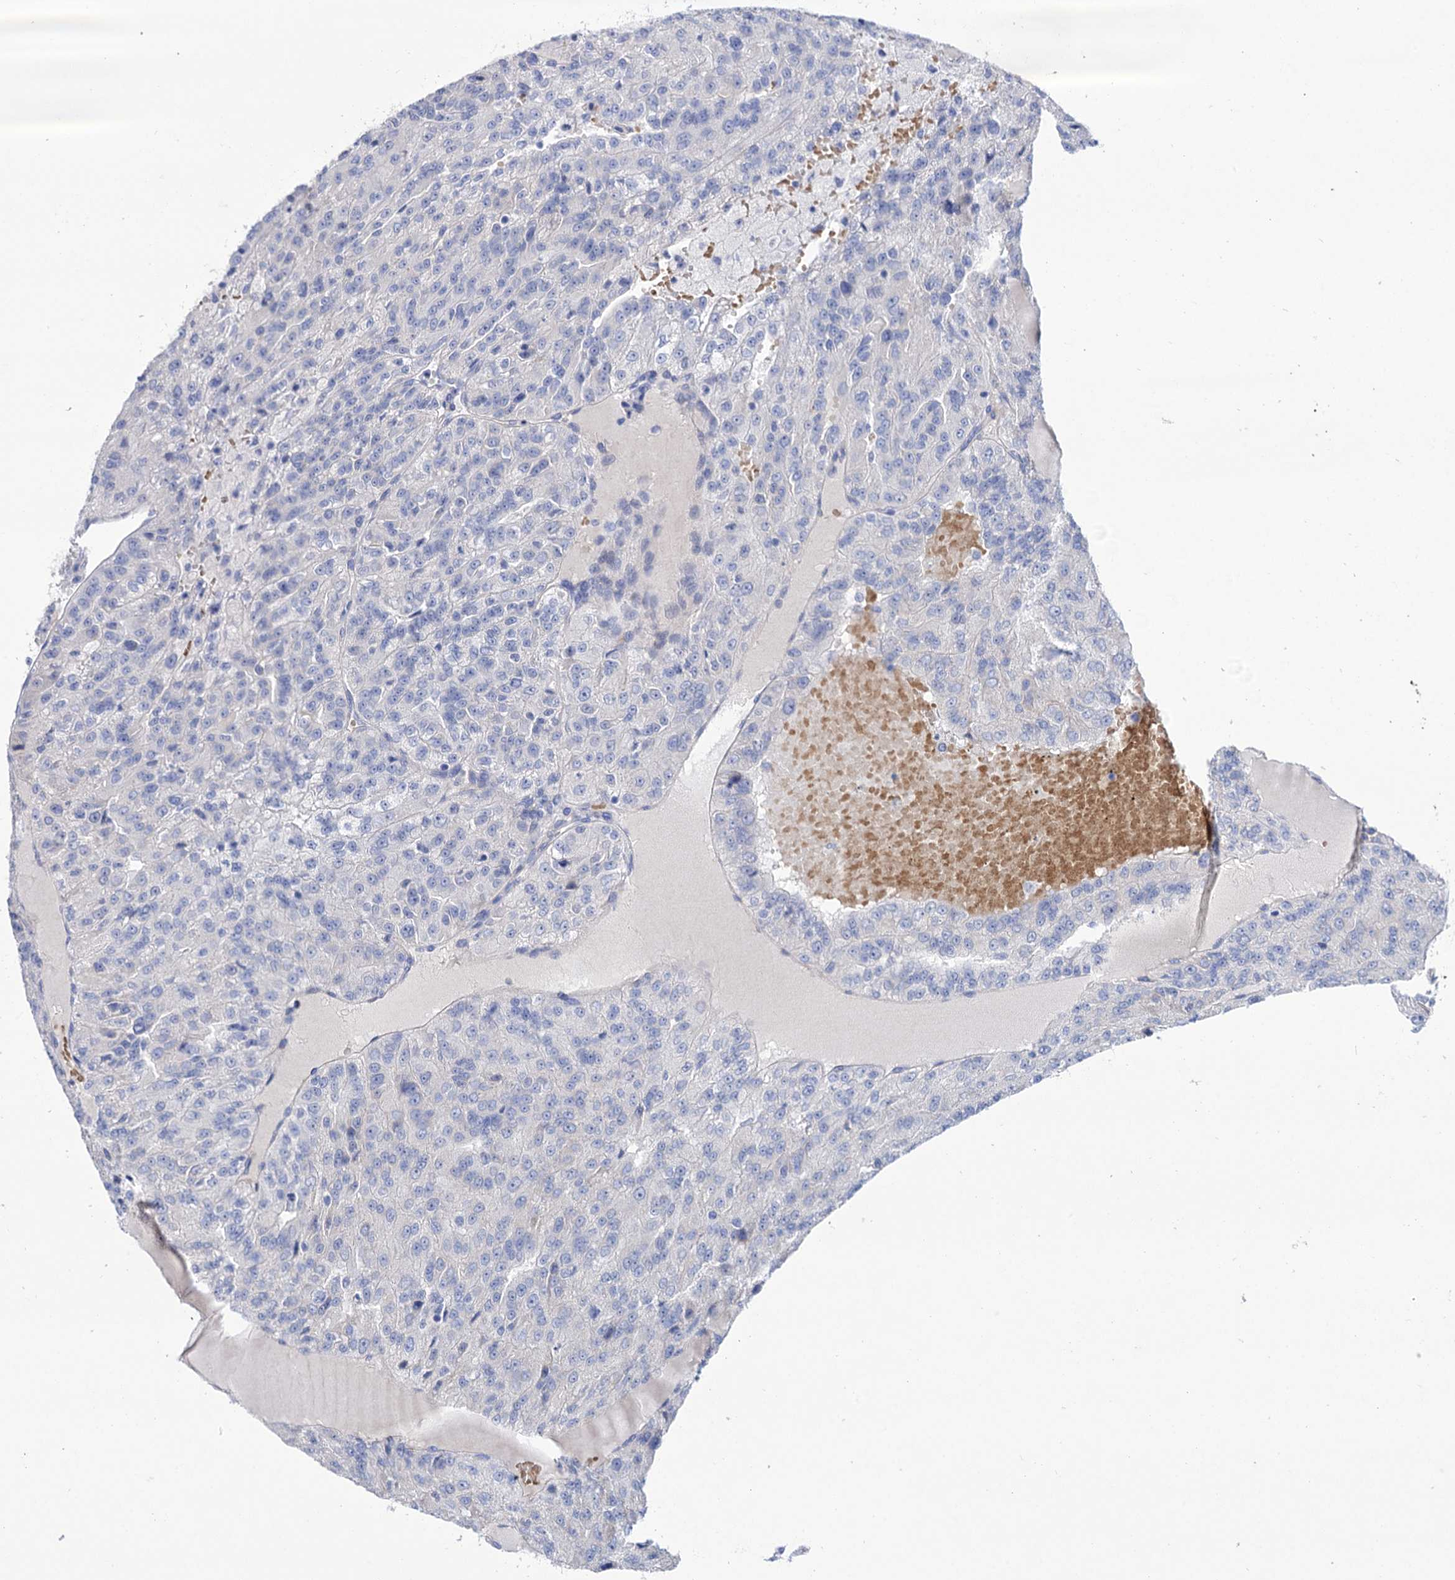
{"staining": {"intensity": "negative", "quantity": "none", "location": "none"}, "tissue": "renal cancer", "cell_type": "Tumor cells", "image_type": "cancer", "snomed": [{"axis": "morphology", "description": "Adenocarcinoma, NOS"}, {"axis": "topography", "description": "Kidney"}], "caption": "This micrograph is of renal cancer (adenocarcinoma) stained with immunohistochemistry (IHC) to label a protein in brown with the nuclei are counter-stained blue. There is no staining in tumor cells.", "gene": "YARS2", "patient": {"sex": "female", "age": 63}}